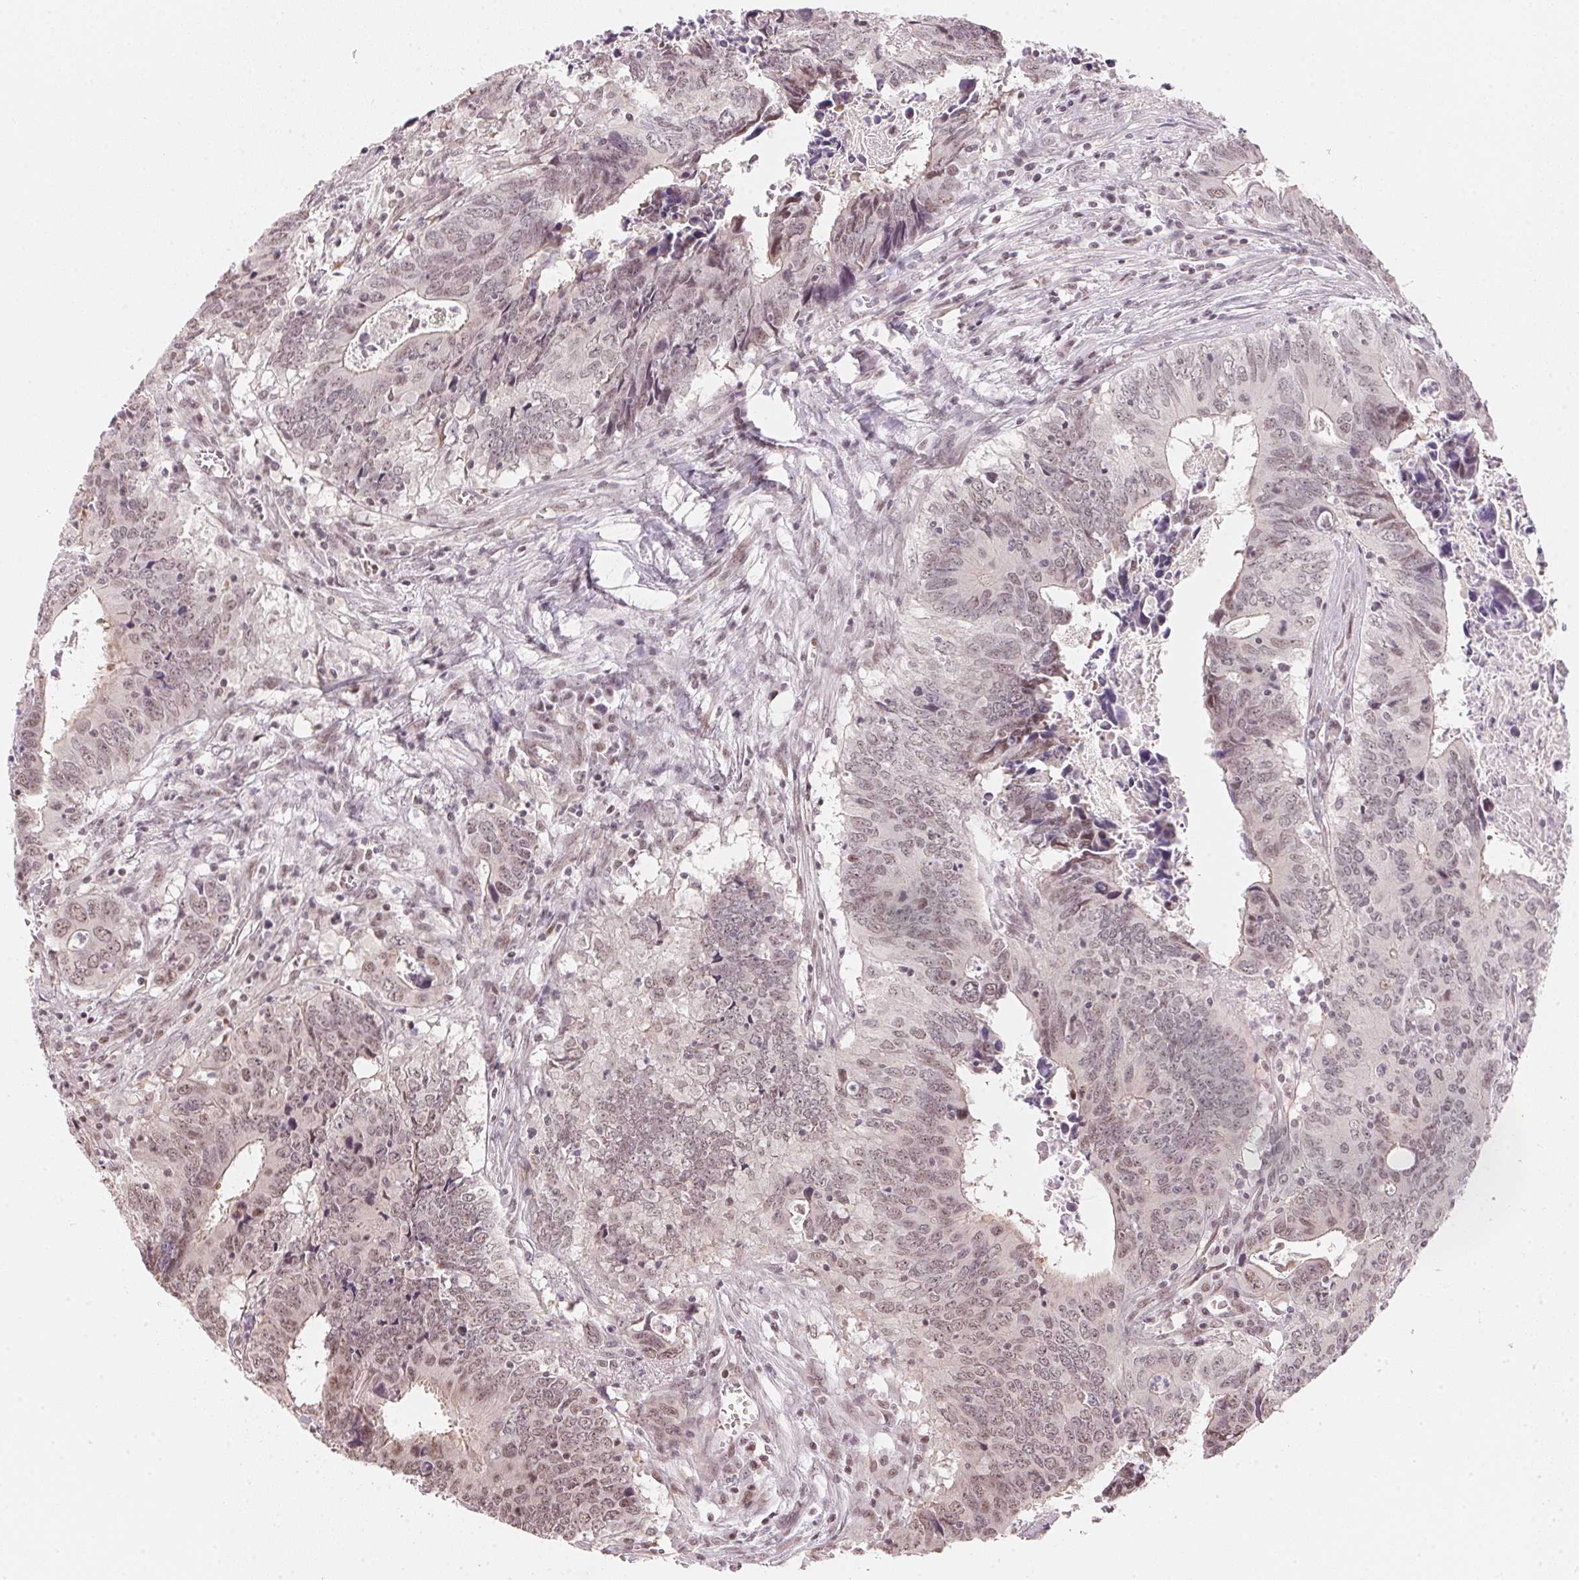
{"staining": {"intensity": "weak", "quantity": "25%-75%", "location": "nuclear"}, "tissue": "colorectal cancer", "cell_type": "Tumor cells", "image_type": "cancer", "snomed": [{"axis": "morphology", "description": "Adenocarcinoma, NOS"}, {"axis": "topography", "description": "Colon"}], "caption": "Immunohistochemistry (IHC) histopathology image of neoplastic tissue: human adenocarcinoma (colorectal) stained using IHC displays low levels of weak protein expression localized specifically in the nuclear of tumor cells, appearing as a nuclear brown color.", "gene": "KAT6A", "patient": {"sex": "female", "age": 82}}